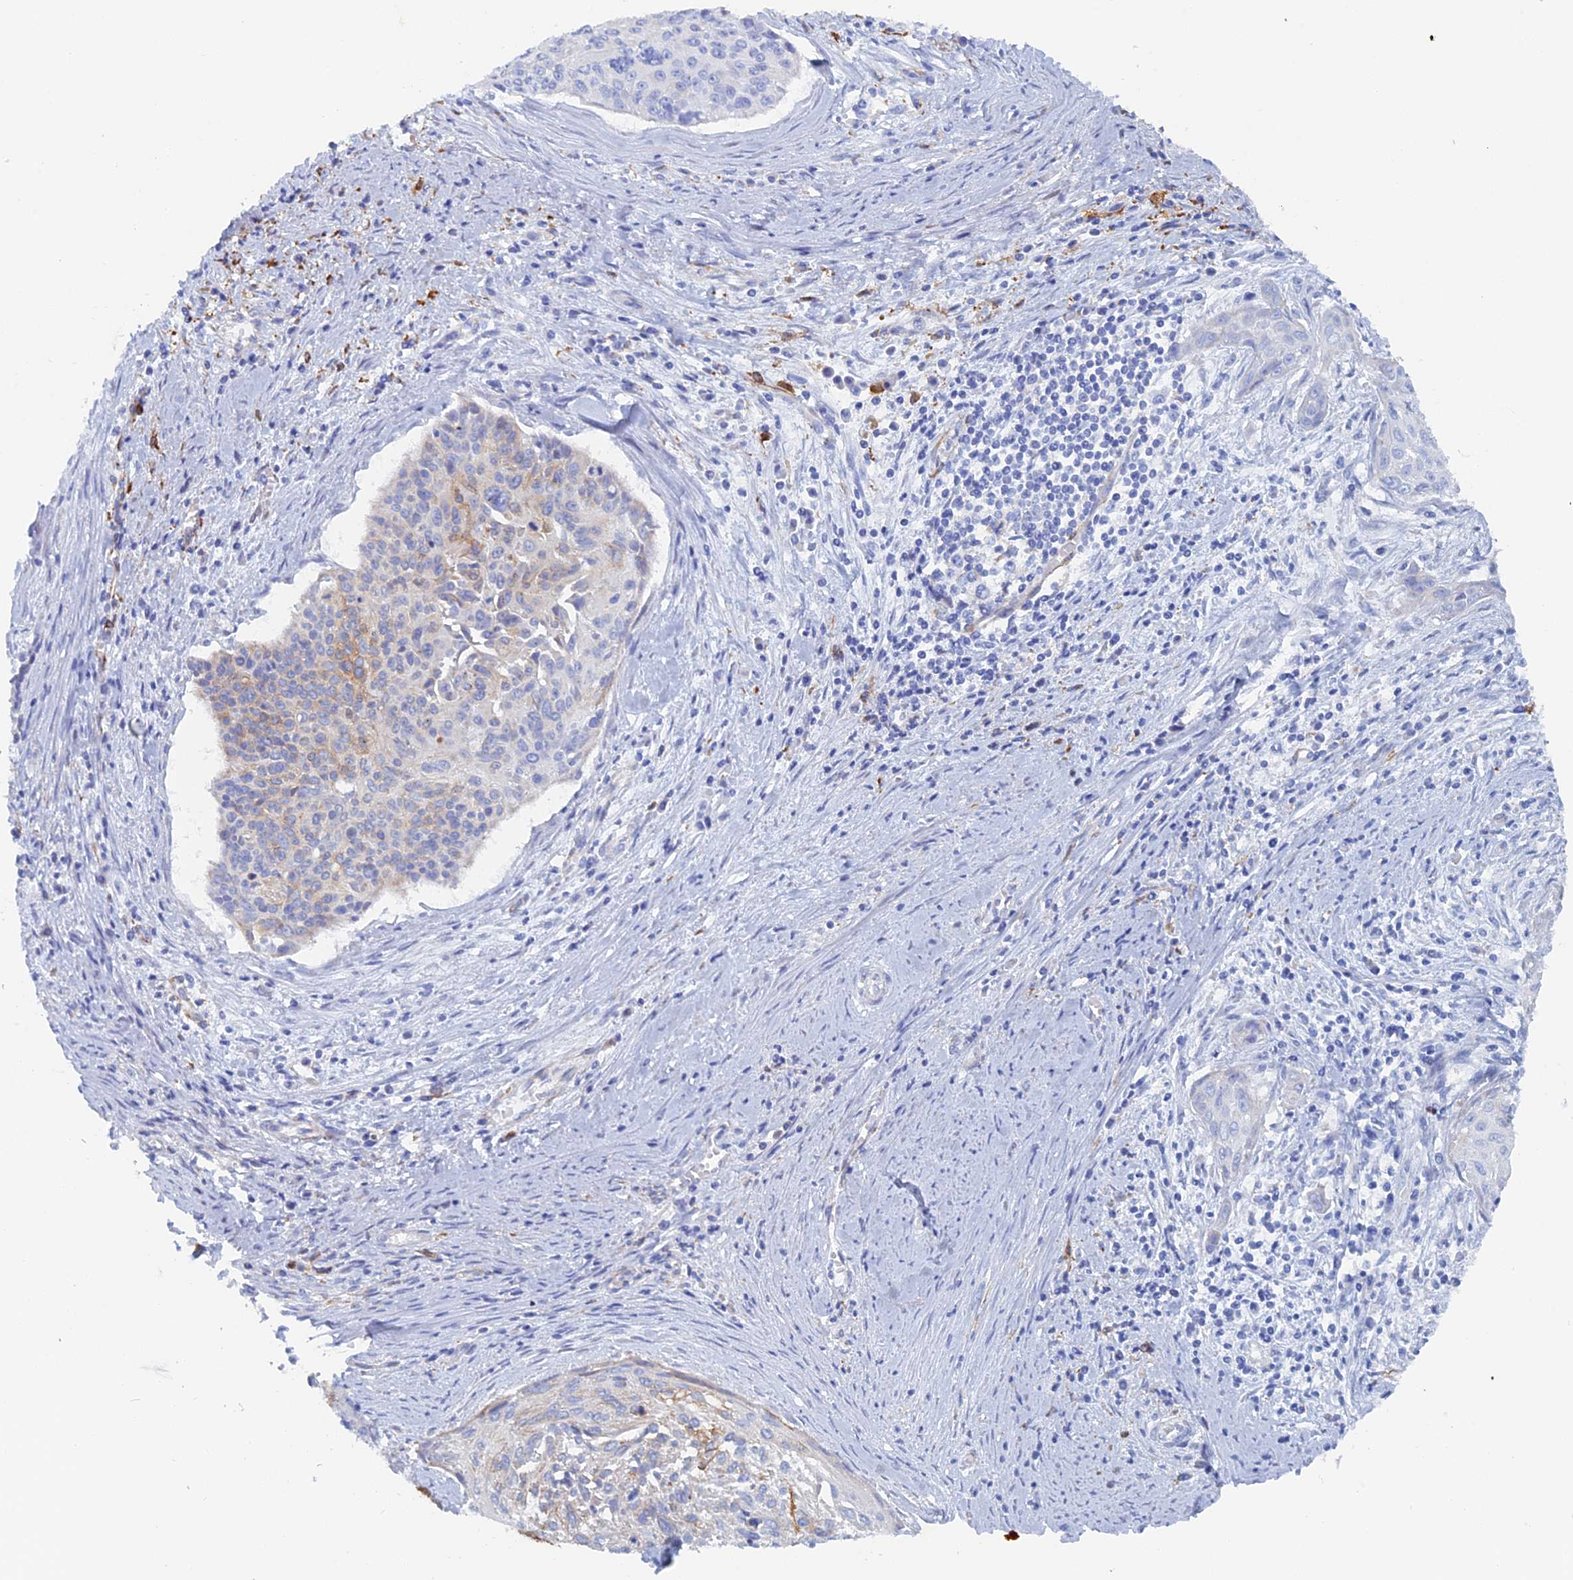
{"staining": {"intensity": "moderate", "quantity": "<25%", "location": "cytoplasmic/membranous"}, "tissue": "cervical cancer", "cell_type": "Tumor cells", "image_type": "cancer", "snomed": [{"axis": "morphology", "description": "Squamous cell carcinoma, NOS"}, {"axis": "topography", "description": "Cervix"}], "caption": "Cervical squamous cell carcinoma stained with a brown dye exhibits moderate cytoplasmic/membranous positive expression in approximately <25% of tumor cells.", "gene": "COG7", "patient": {"sex": "female", "age": 55}}